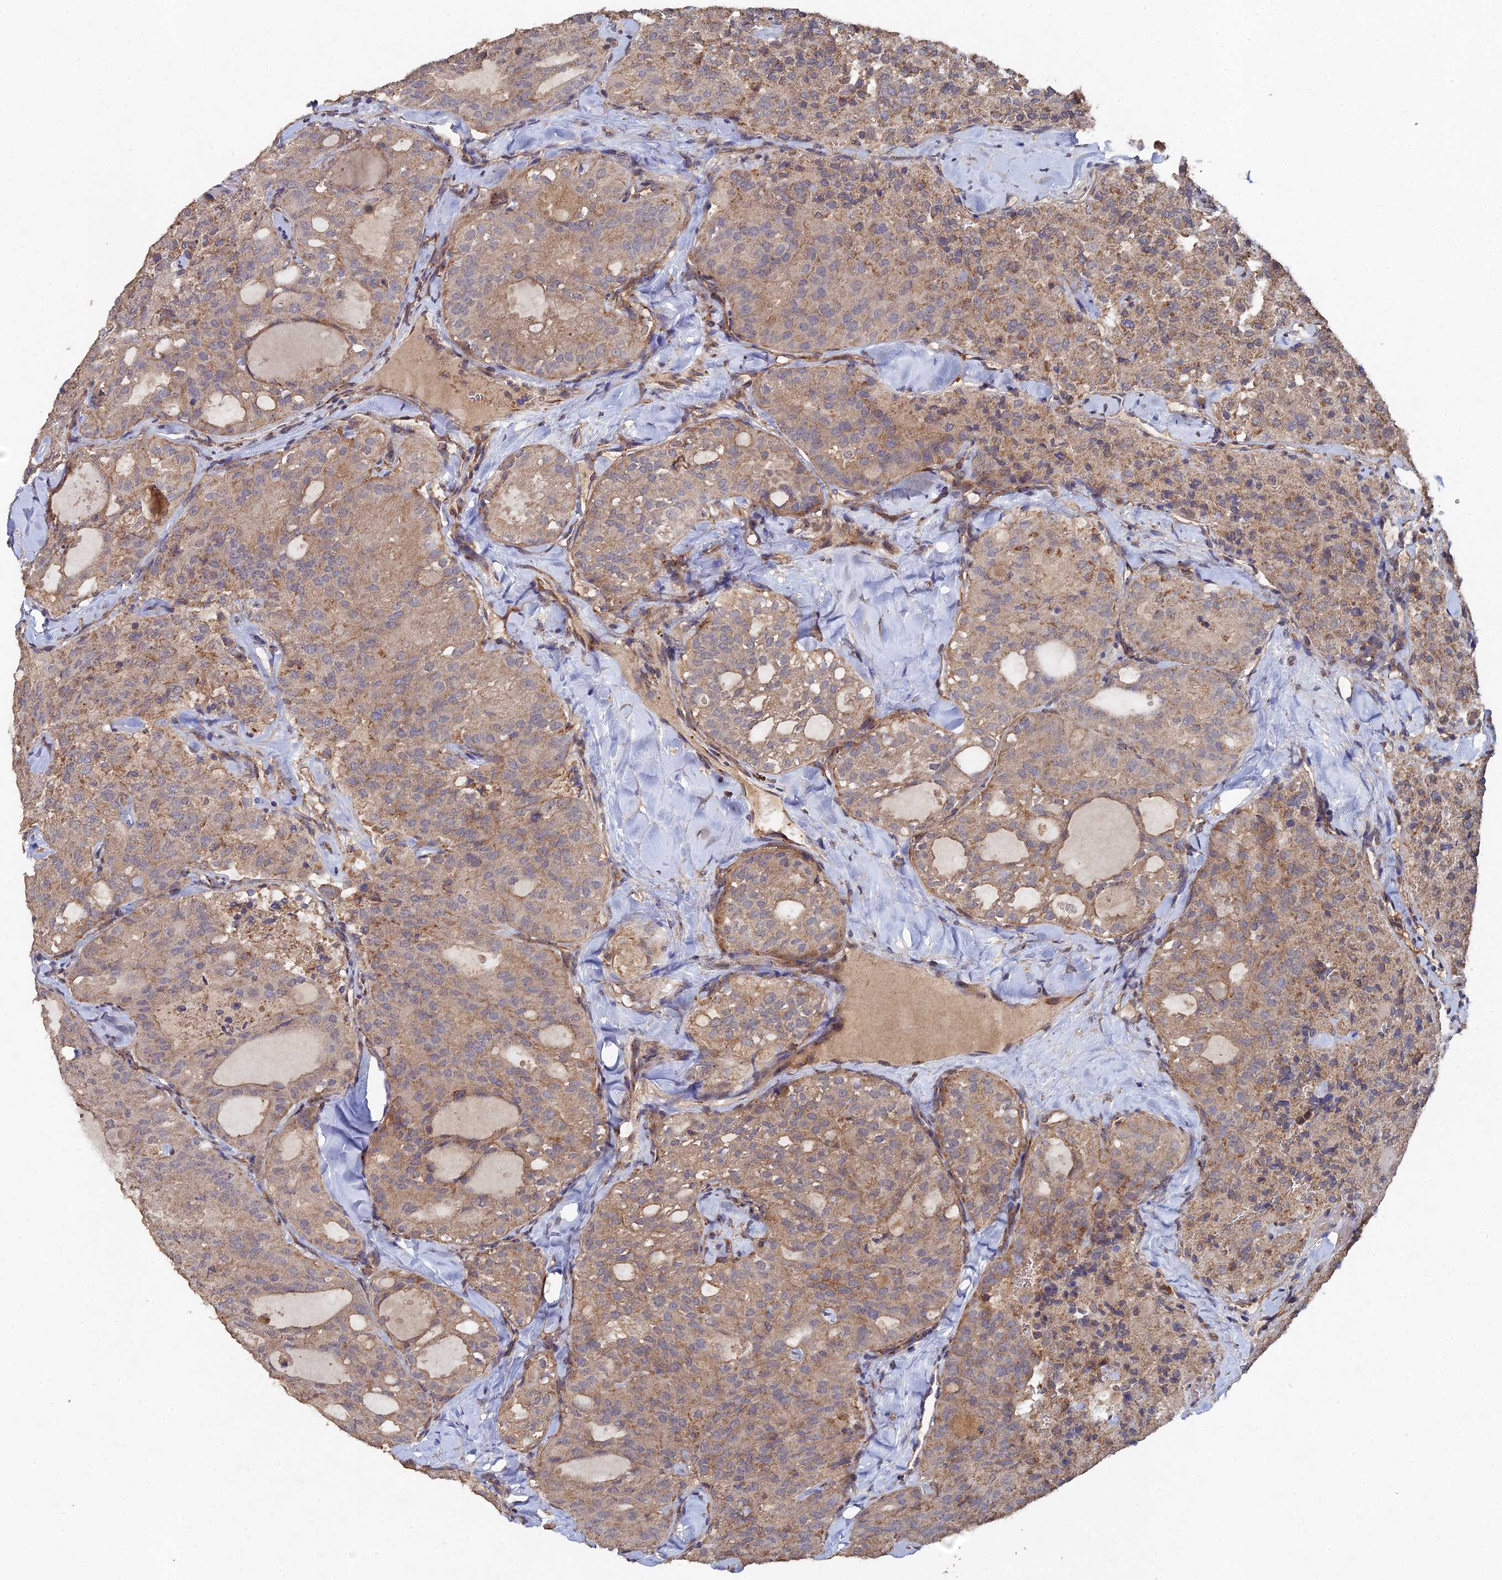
{"staining": {"intensity": "moderate", "quantity": ">75%", "location": "cytoplasmic/membranous"}, "tissue": "thyroid cancer", "cell_type": "Tumor cells", "image_type": "cancer", "snomed": [{"axis": "morphology", "description": "Follicular adenoma carcinoma, NOS"}, {"axis": "topography", "description": "Thyroid gland"}], "caption": "DAB (3,3'-diaminobenzidine) immunohistochemical staining of follicular adenoma carcinoma (thyroid) displays moderate cytoplasmic/membranous protein expression in approximately >75% of tumor cells.", "gene": "SPANXN4", "patient": {"sex": "male", "age": 75}}